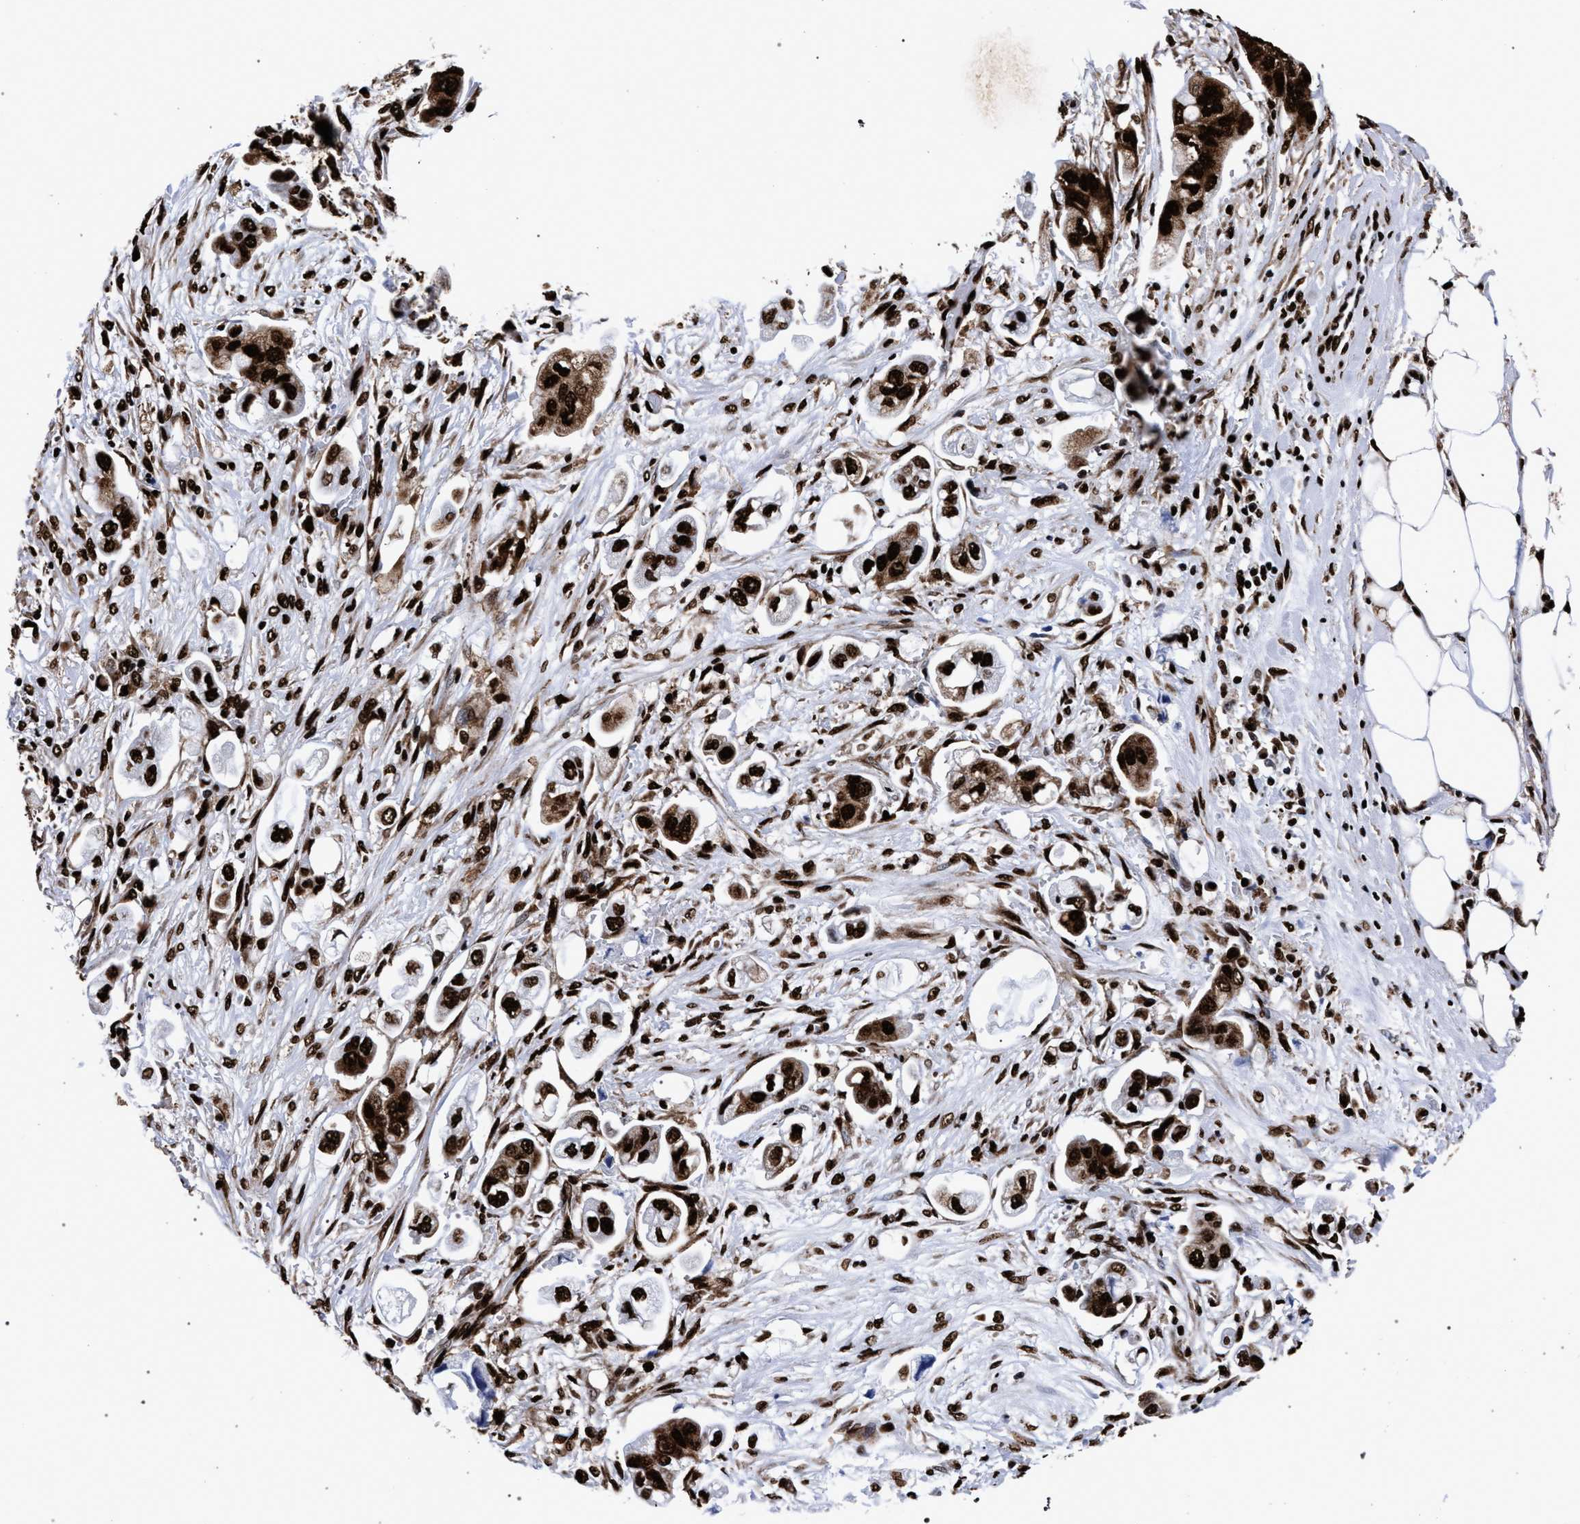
{"staining": {"intensity": "strong", "quantity": ">75%", "location": "cytoplasmic/membranous,nuclear"}, "tissue": "stomach cancer", "cell_type": "Tumor cells", "image_type": "cancer", "snomed": [{"axis": "morphology", "description": "Adenocarcinoma, NOS"}, {"axis": "topography", "description": "Stomach"}], "caption": "Stomach cancer stained for a protein demonstrates strong cytoplasmic/membranous and nuclear positivity in tumor cells. Nuclei are stained in blue.", "gene": "HNRNPA1", "patient": {"sex": "male", "age": 62}}